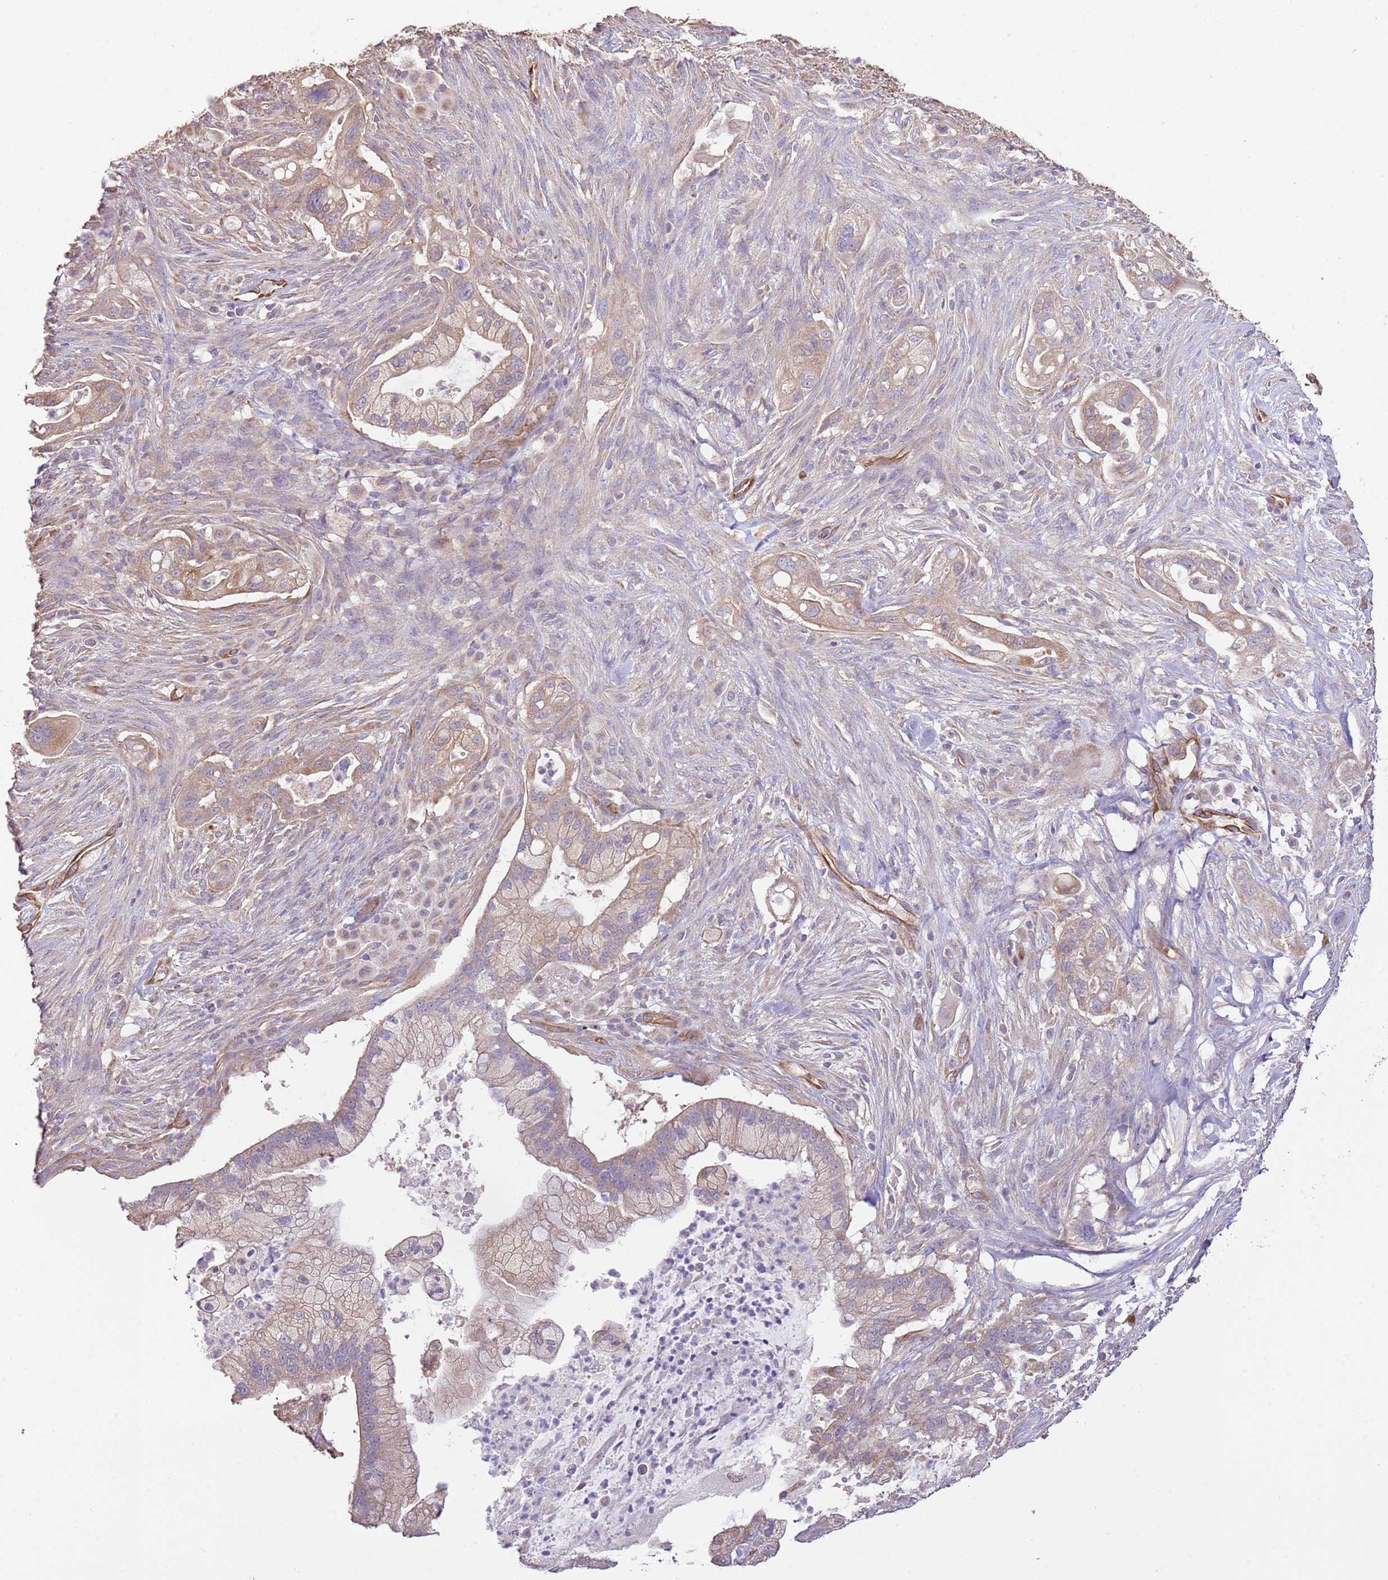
{"staining": {"intensity": "moderate", "quantity": ">75%", "location": "cytoplasmic/membranous"}, "tissue": "pancreatic cancer", "cell_type": "Tumor cells", "image_type": "cancer", "snomed": [{"axis": "morphology", "description": "Adenocarcinoma, NOS"}, {"axis": "topography", "description": "Pancreas"}], "caption": "Pancreatic cancer was stained to show a protein in brown. There is medium levels of moderate cytoplasmic/membranous positivity in about >75% of tumor cells. The staining was performed using DAB to visualize the protein expression in brown, while the nuclei were stained in blue with hematoxylin (Magnification: 20x).", "gene": "DOCK9", "patient": {"sex": "male", "age": 44}}